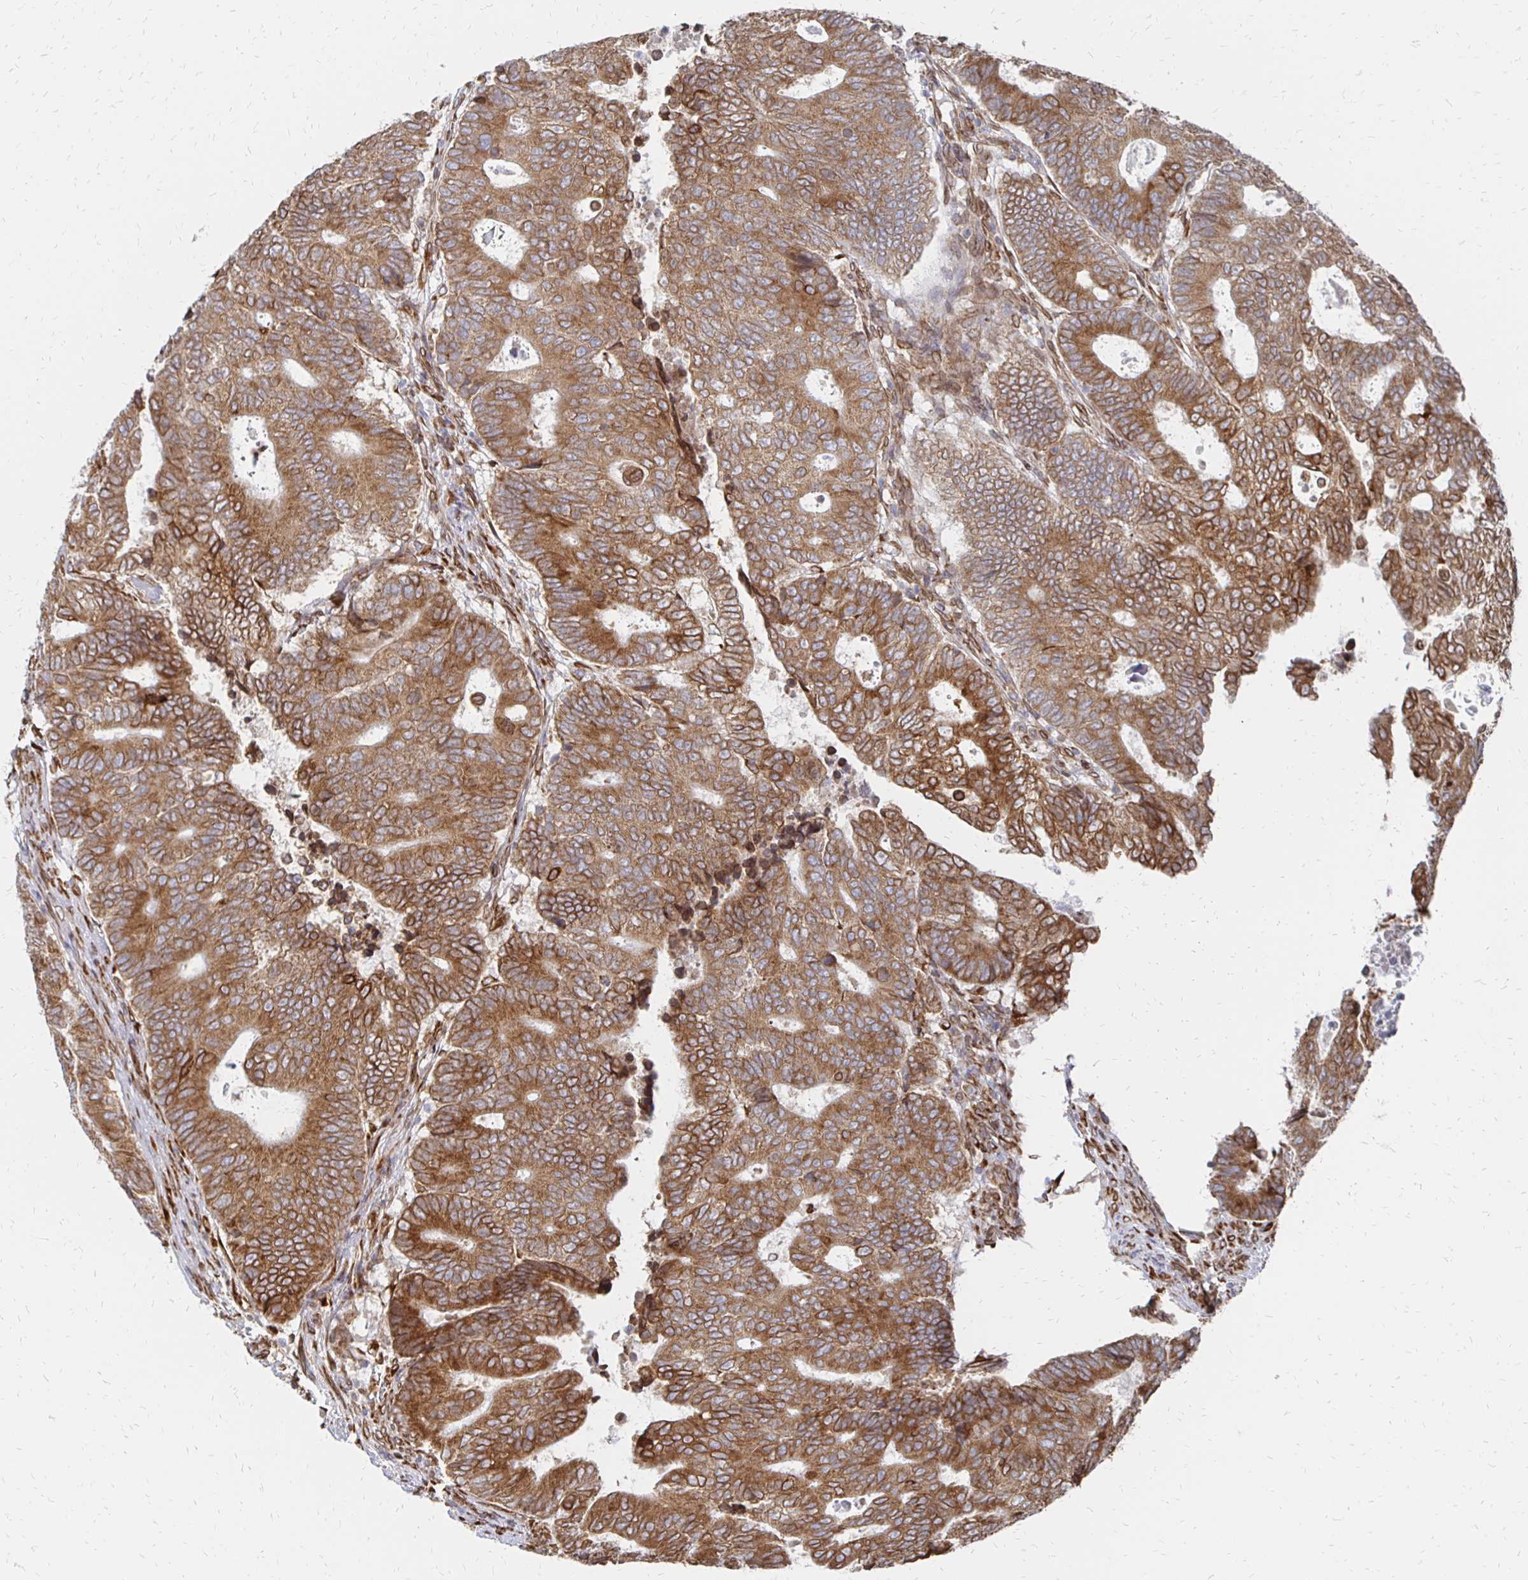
{"staining": {"intensity": "strong", "quantity": ">75%", "location": "cytoplasmic/membranous,nuclear"}, "tissue": "colorectal cancer", "cell_type": "Tumor cells", "image_type": "cancer", "snomed": [{"axis": "morphology", "description": "Adenocarcinoma, NOS"}, {"axis": "topography", "description": "Colon"}], "caption": "Human colorectal adenocarcinoma stained with a brown dye displays strong cytoplasmic/membranous and nuclear positive expression in about >75% of tumor cells.", "gene": "PELI3", "patient": {"sex": "female", "age": 48}}